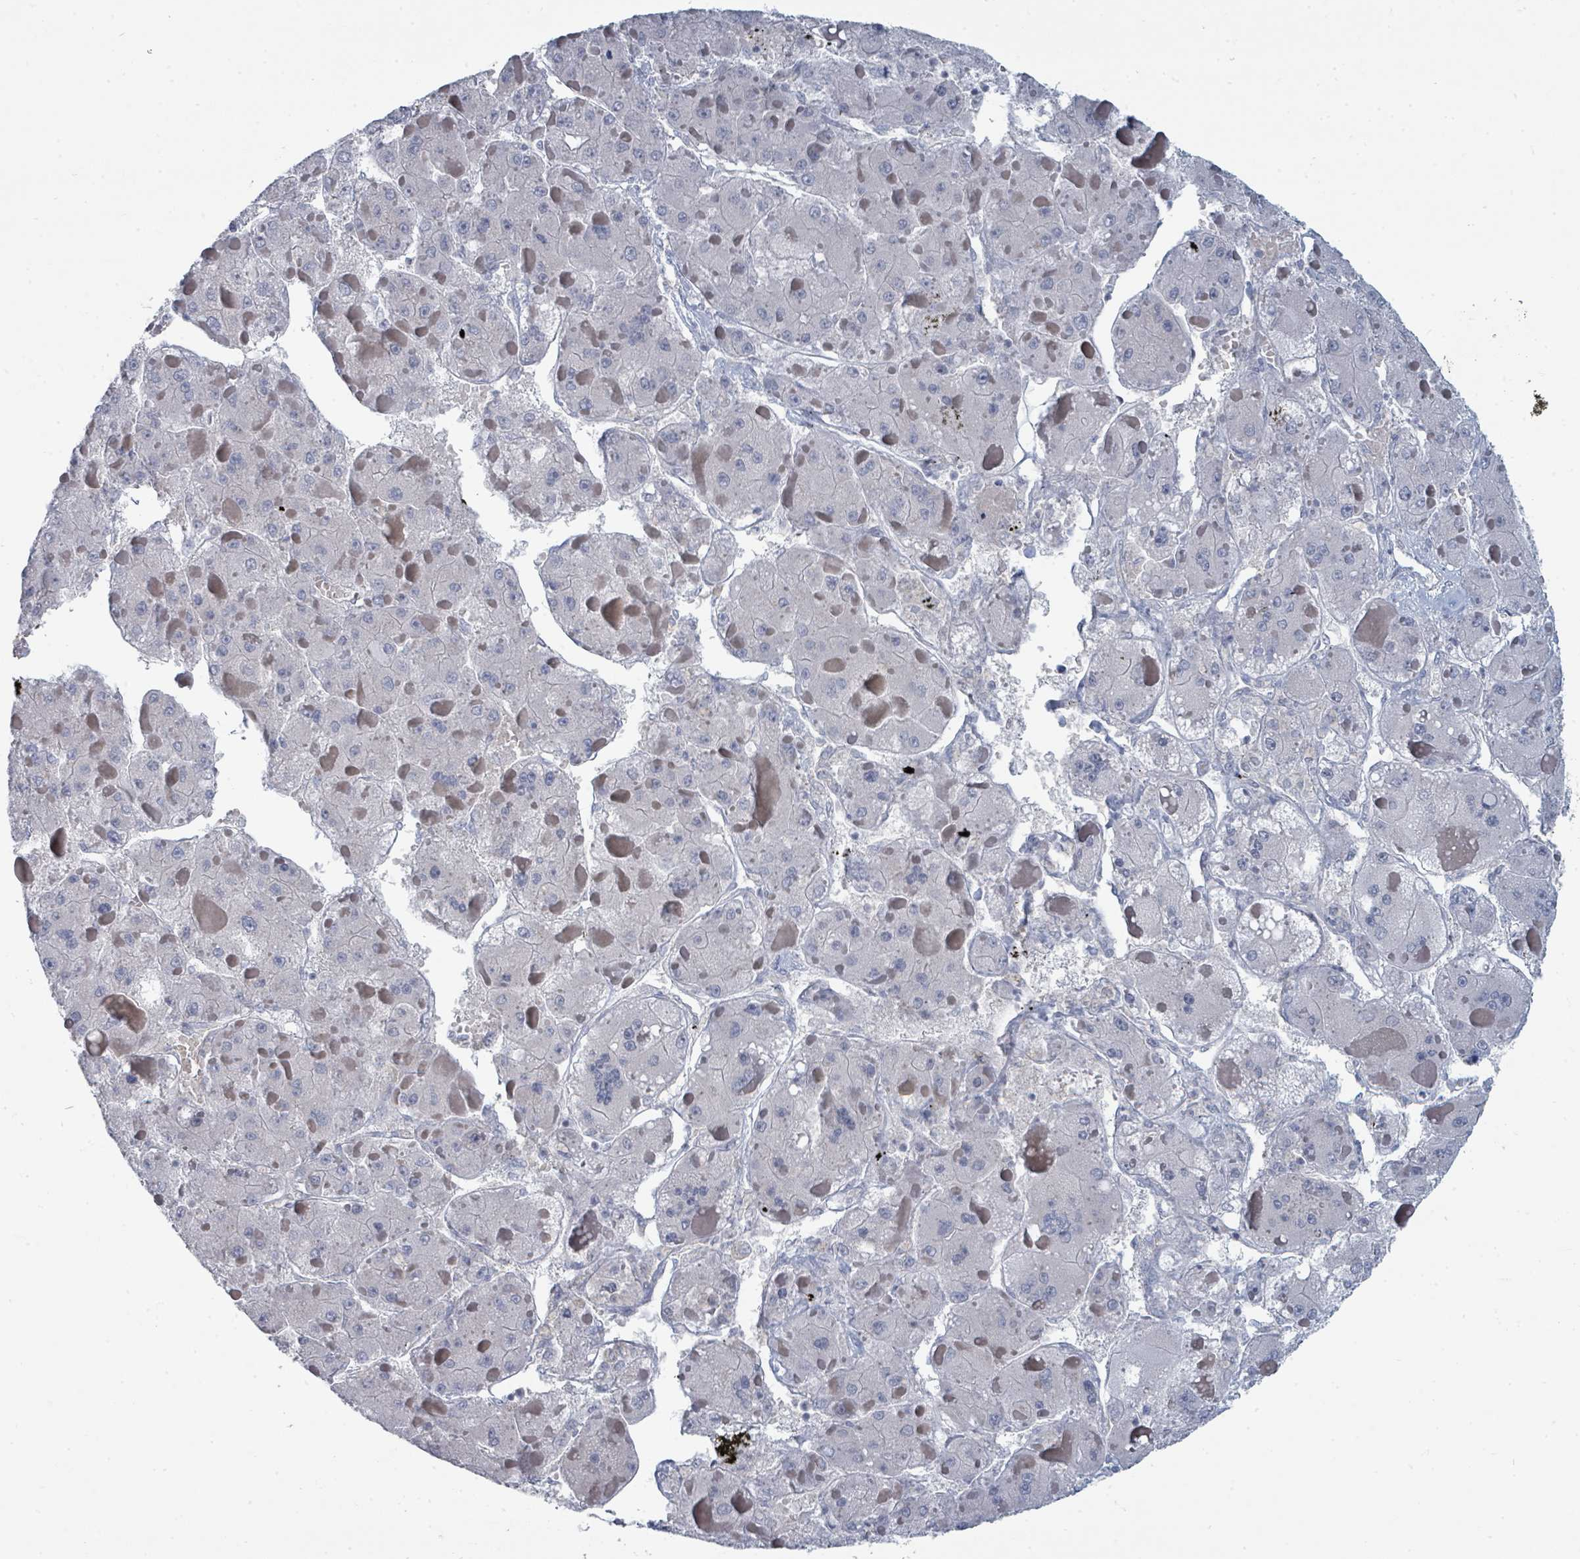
{"staining": {"intensity": "negative", "quantity": "none", "location": "none"}, "tissue": "liver cancer", "cell_type": "Tumor cells", "image_type": "cancer", "snomed": [{"axis": "morphology", "description": "Carcinoma, Hepatocellular, NOS"}, {"axis": "topography", "description": "Liver"}], "caption": "Liver cancer was stained to show a protein in brown. There is no significant staining in tumor cells.", "gene": "SLC25A45", "patient": {"sex": "female", "age": 73}}